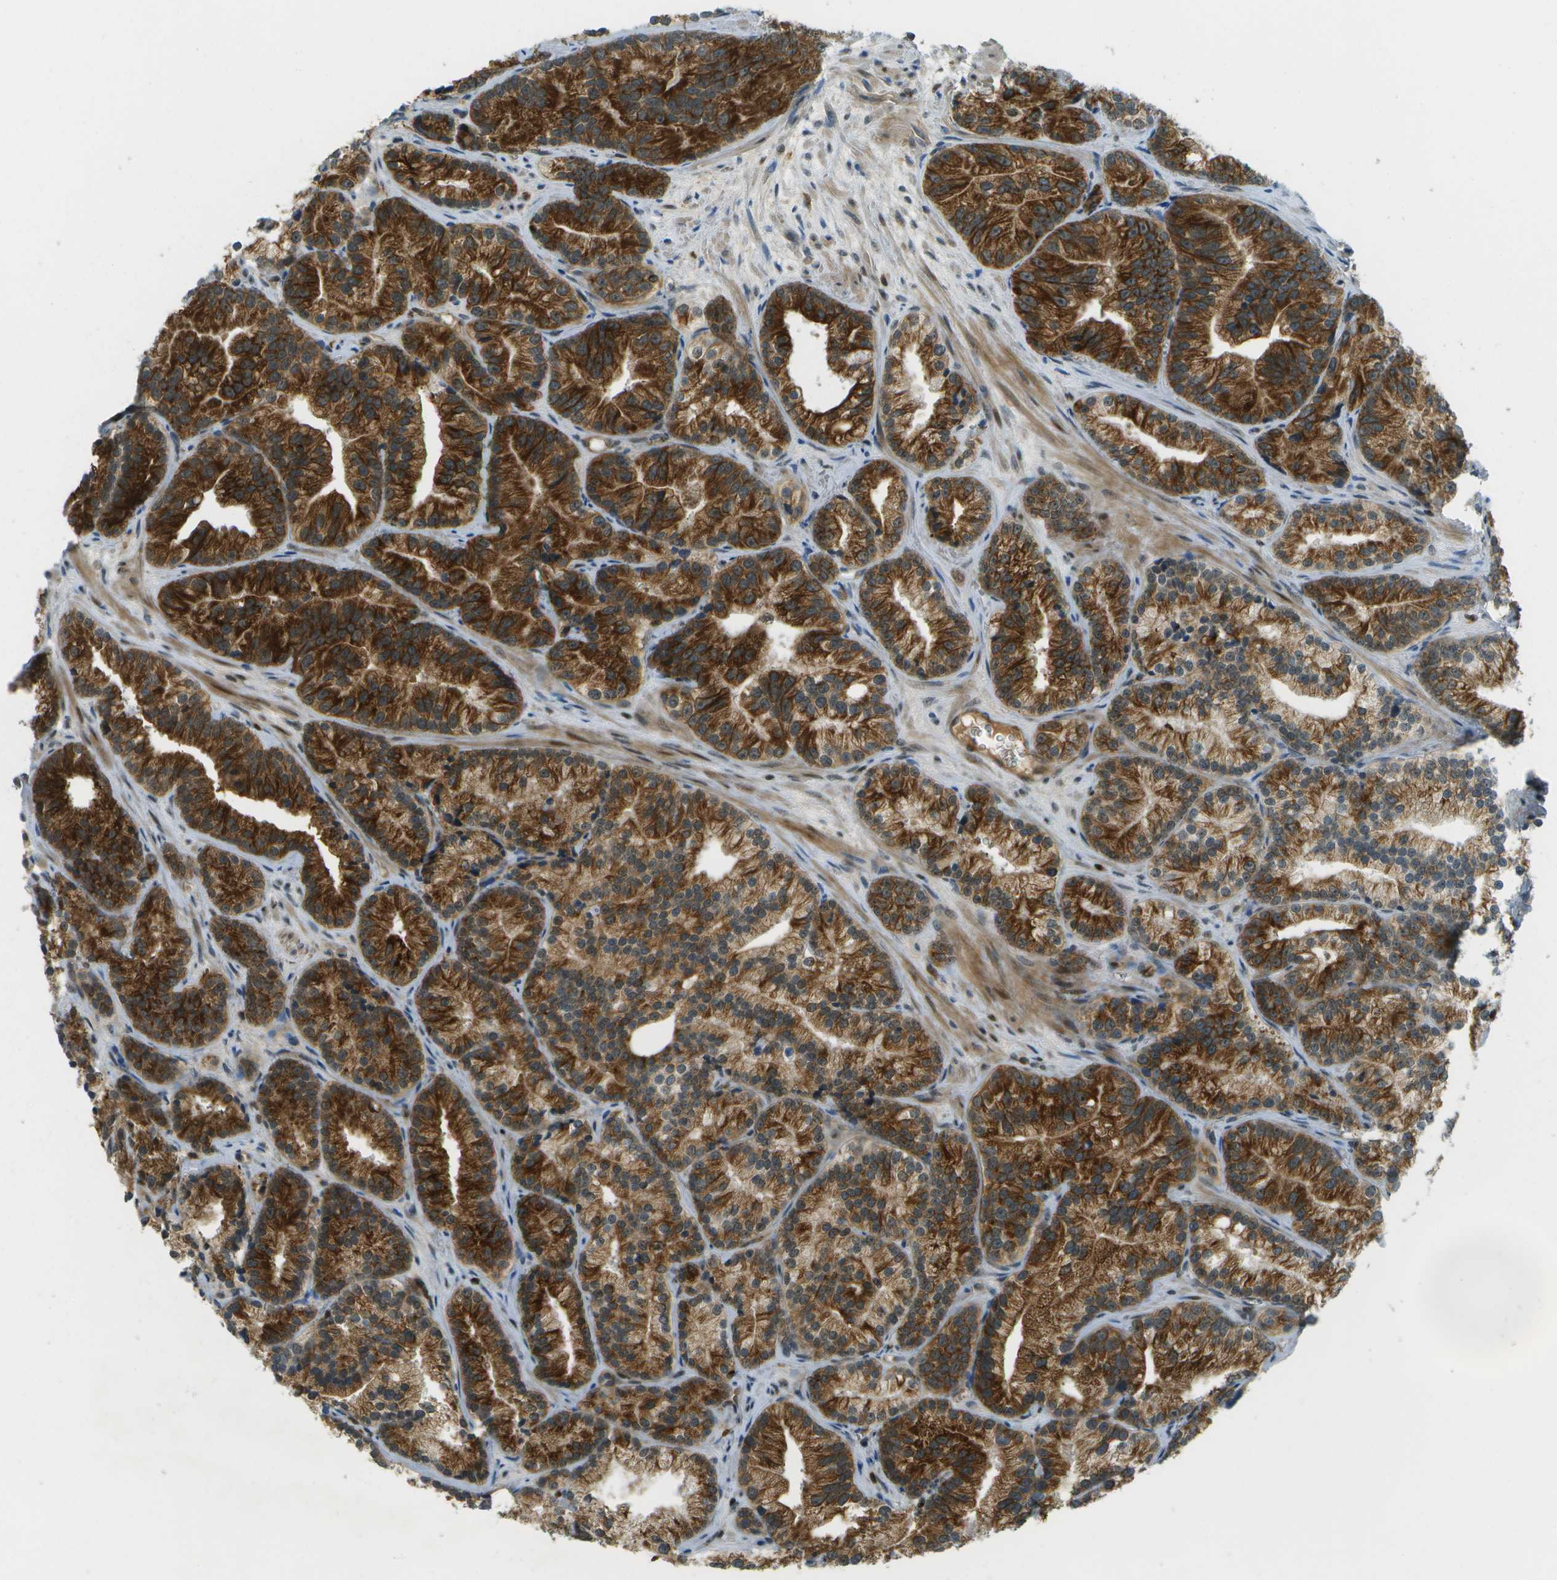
{"staining": {"intensity": "strong", "quantity": ">75%", "location": "cytoplasmic/membranous"}, "tissue": "prostate cancer", "cell_type": "Tumor cells", "image_type": "cancer", "snomed": [{"axis": "morphology", "description": "Adenocarcinoma, Low grade"}, {"axis": "topography", "description": "Prostate"}], "caption": "A brown stain shows strong cytoplasmic/membranous expression of a protein in human adenocarcinoma (low-grade) (prostate) tumor cells.", "gene": "TMTC1", "patient": {"sex": "male", "age": 89}}